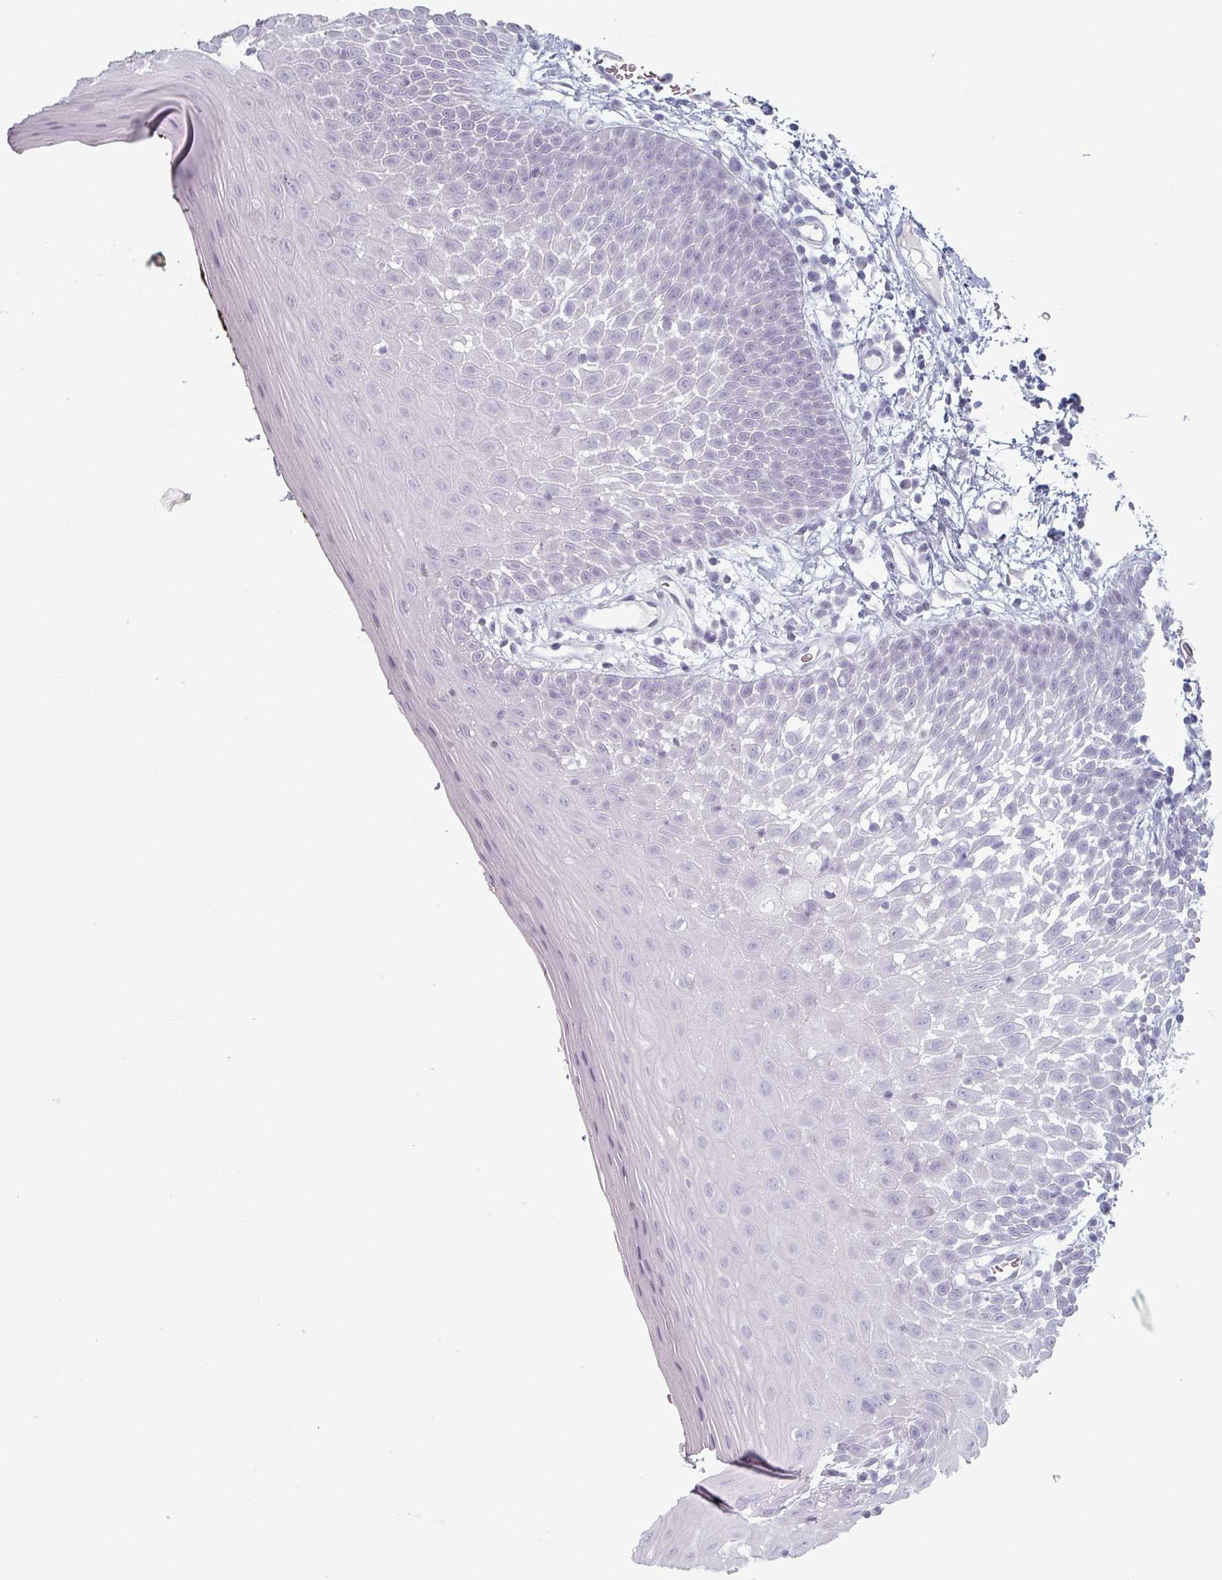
{"staining": {"intensity": "negative", "quantity": "none", "location": "none"}, "tissue": "oral mucosa", "cell_type": "Squamous epithelial cells", "image_type": "normal", "snomed": [{"axis": "morphology", "description": "Normal tissue, NOS"}, {"axis": "morphology", "description": "Squamous cell carcinoma, NOS"}, {"axis": "topography", "description": "Oral tissue"}, {"axis": "topography", "description": "Tounge, NOS"}, {"axis": "topography", "description": "Head-Neck"}], "caption": "Protein analysis of benign oral mucosa exhibits no significant expression in squamous epithelial cells. (Stains: DAB IHC with hematoxylin counter stain, Microscopy: brightfield microscopy at high magnification).", "gene": "SLC35G2", "patient": {"sex": "male", "age": 76}}